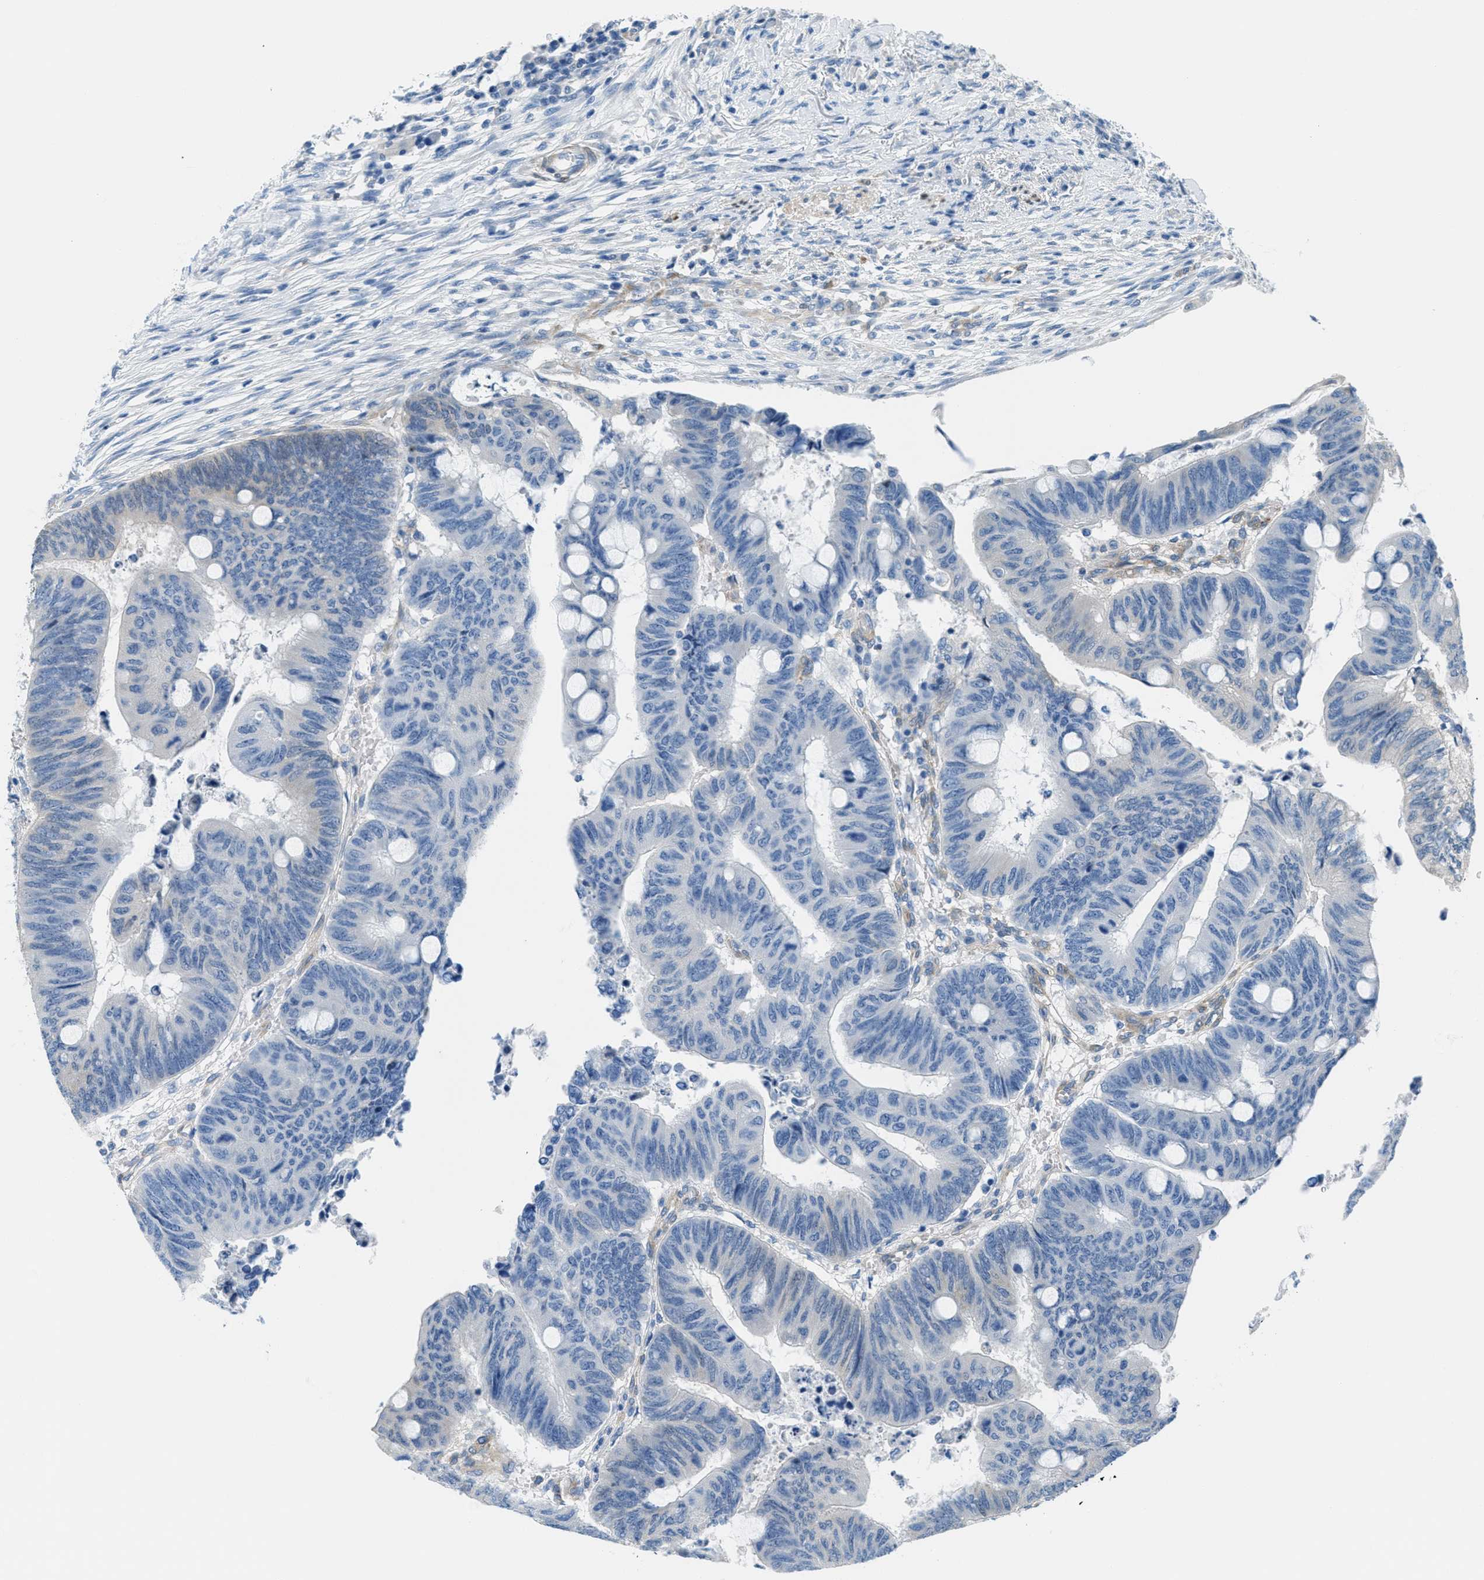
{"staining": {"intensity": "negative", "quantity": "none", "location": "none"}, "tissue": "colorectal cancer", "cell_type": "Tumor cells", "image_type": "cancer", "snomed": [{"axis": "morphology", "description": "Normal tissue, NOS"}, {"axis": "morphology", "description": "Adenocarcinoma, NOS"}, {"axis": "topography", "description": "Rectum"}, {"axis": "topography", "description": "Peripheral nerve tissue"}], "caption": "Immunohistochemical staining of adenocarcinoma (colorectal) exhibits no significant staining in tumor cells.", "gene": "MAPRE2", "patient": {"sex": "male", "age": 92}}